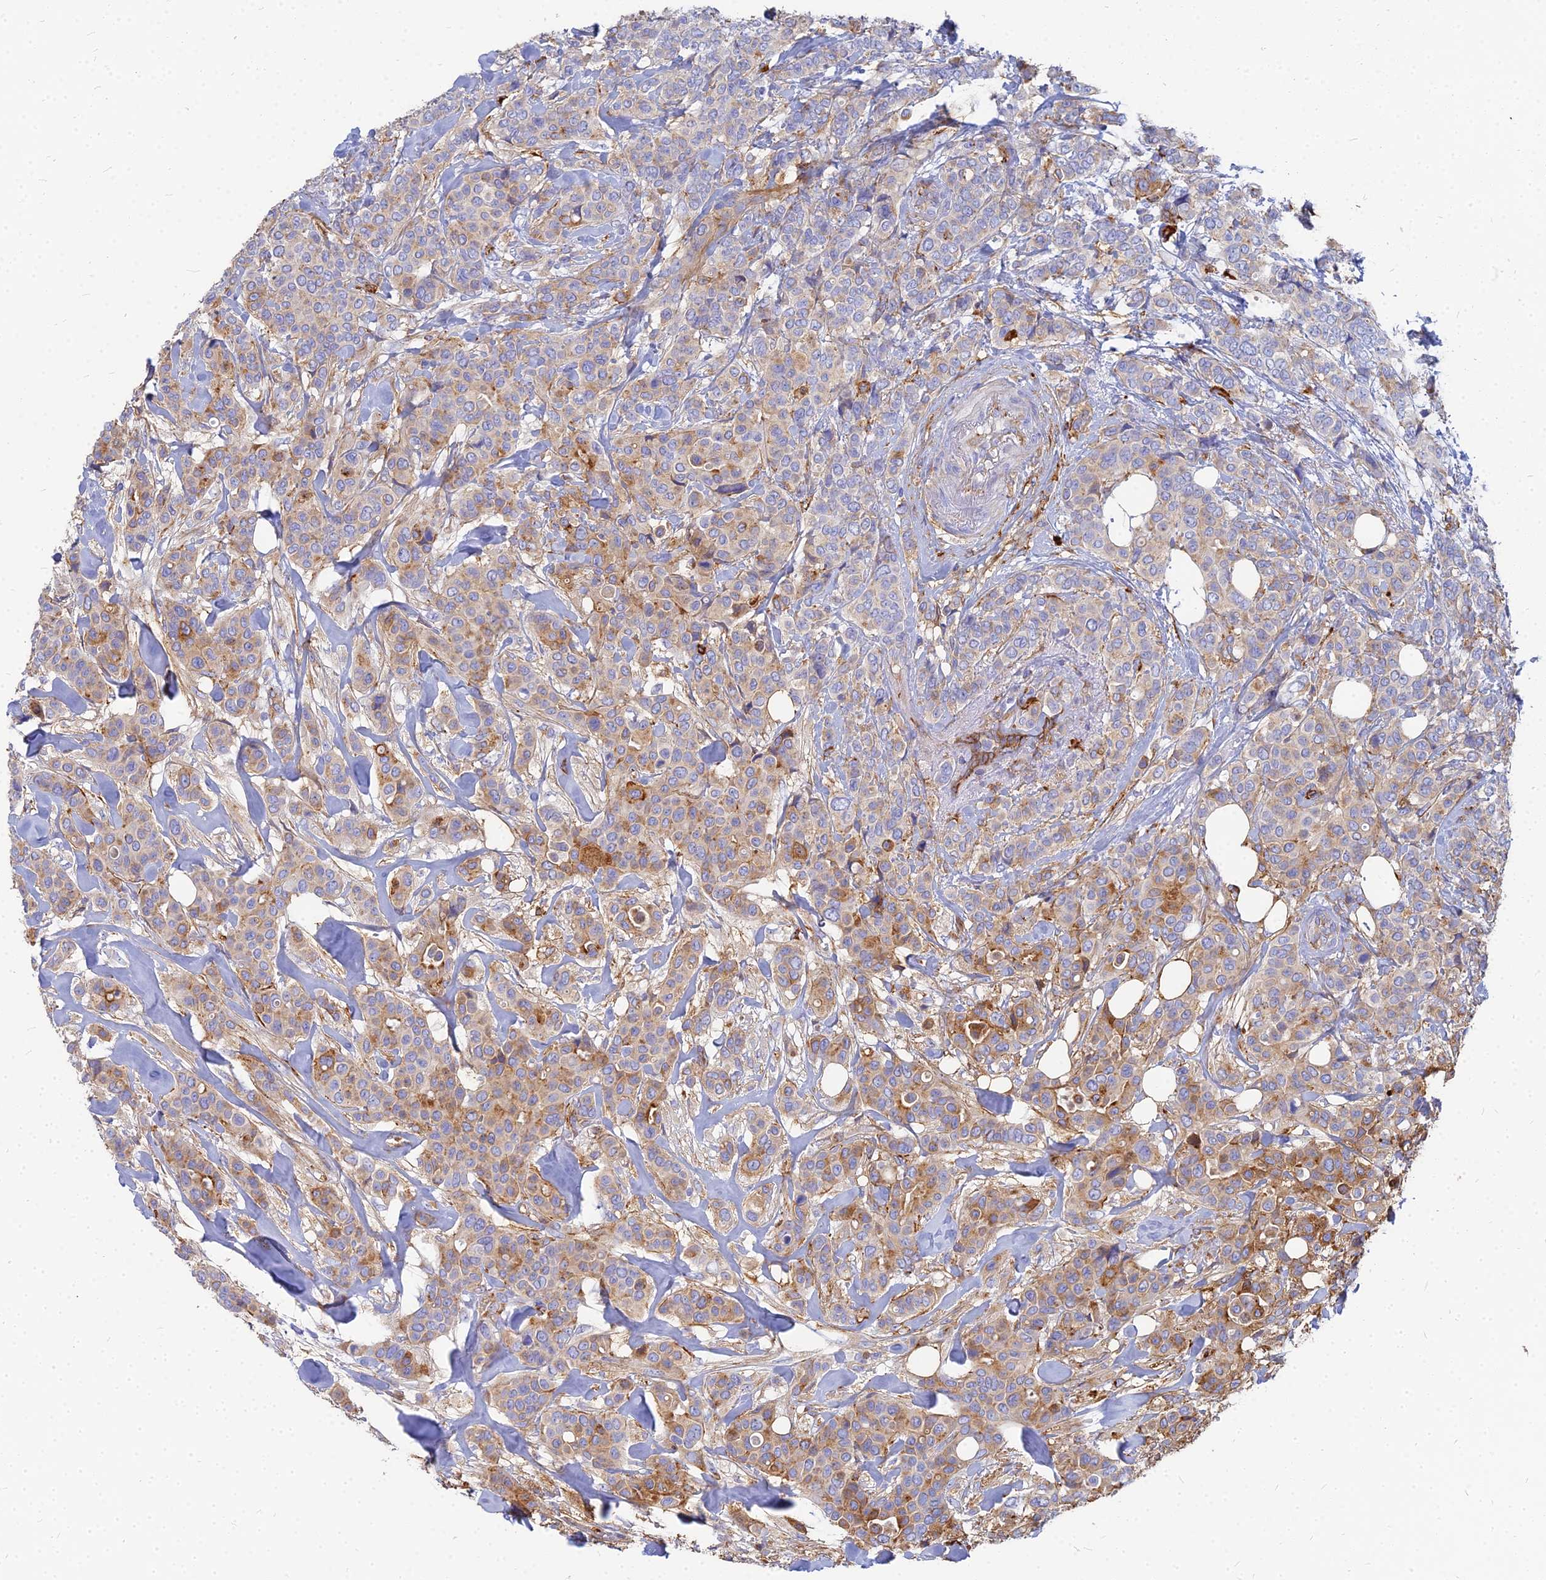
{"staining": {"intensity": "weak", "quantity": ">75%", "location": "cytoplasmic/membranous"}, "tissue": "breast cancer", "cell_type": "Tumor cells", "image_type": "cancer", "snomed": [{"axis": "morphology", "description": "Lobular carcinoma"}, {"axis": "topography", "description": "Breast"}], "caption": "Tumor cells exhibit low levels of weak cytoplasmic/membranous positivity in about >75% of cells in breast cancer (lobular carcinoma).", "gene": "VAT1", "patient": {"sex": "female", "age": 51}}